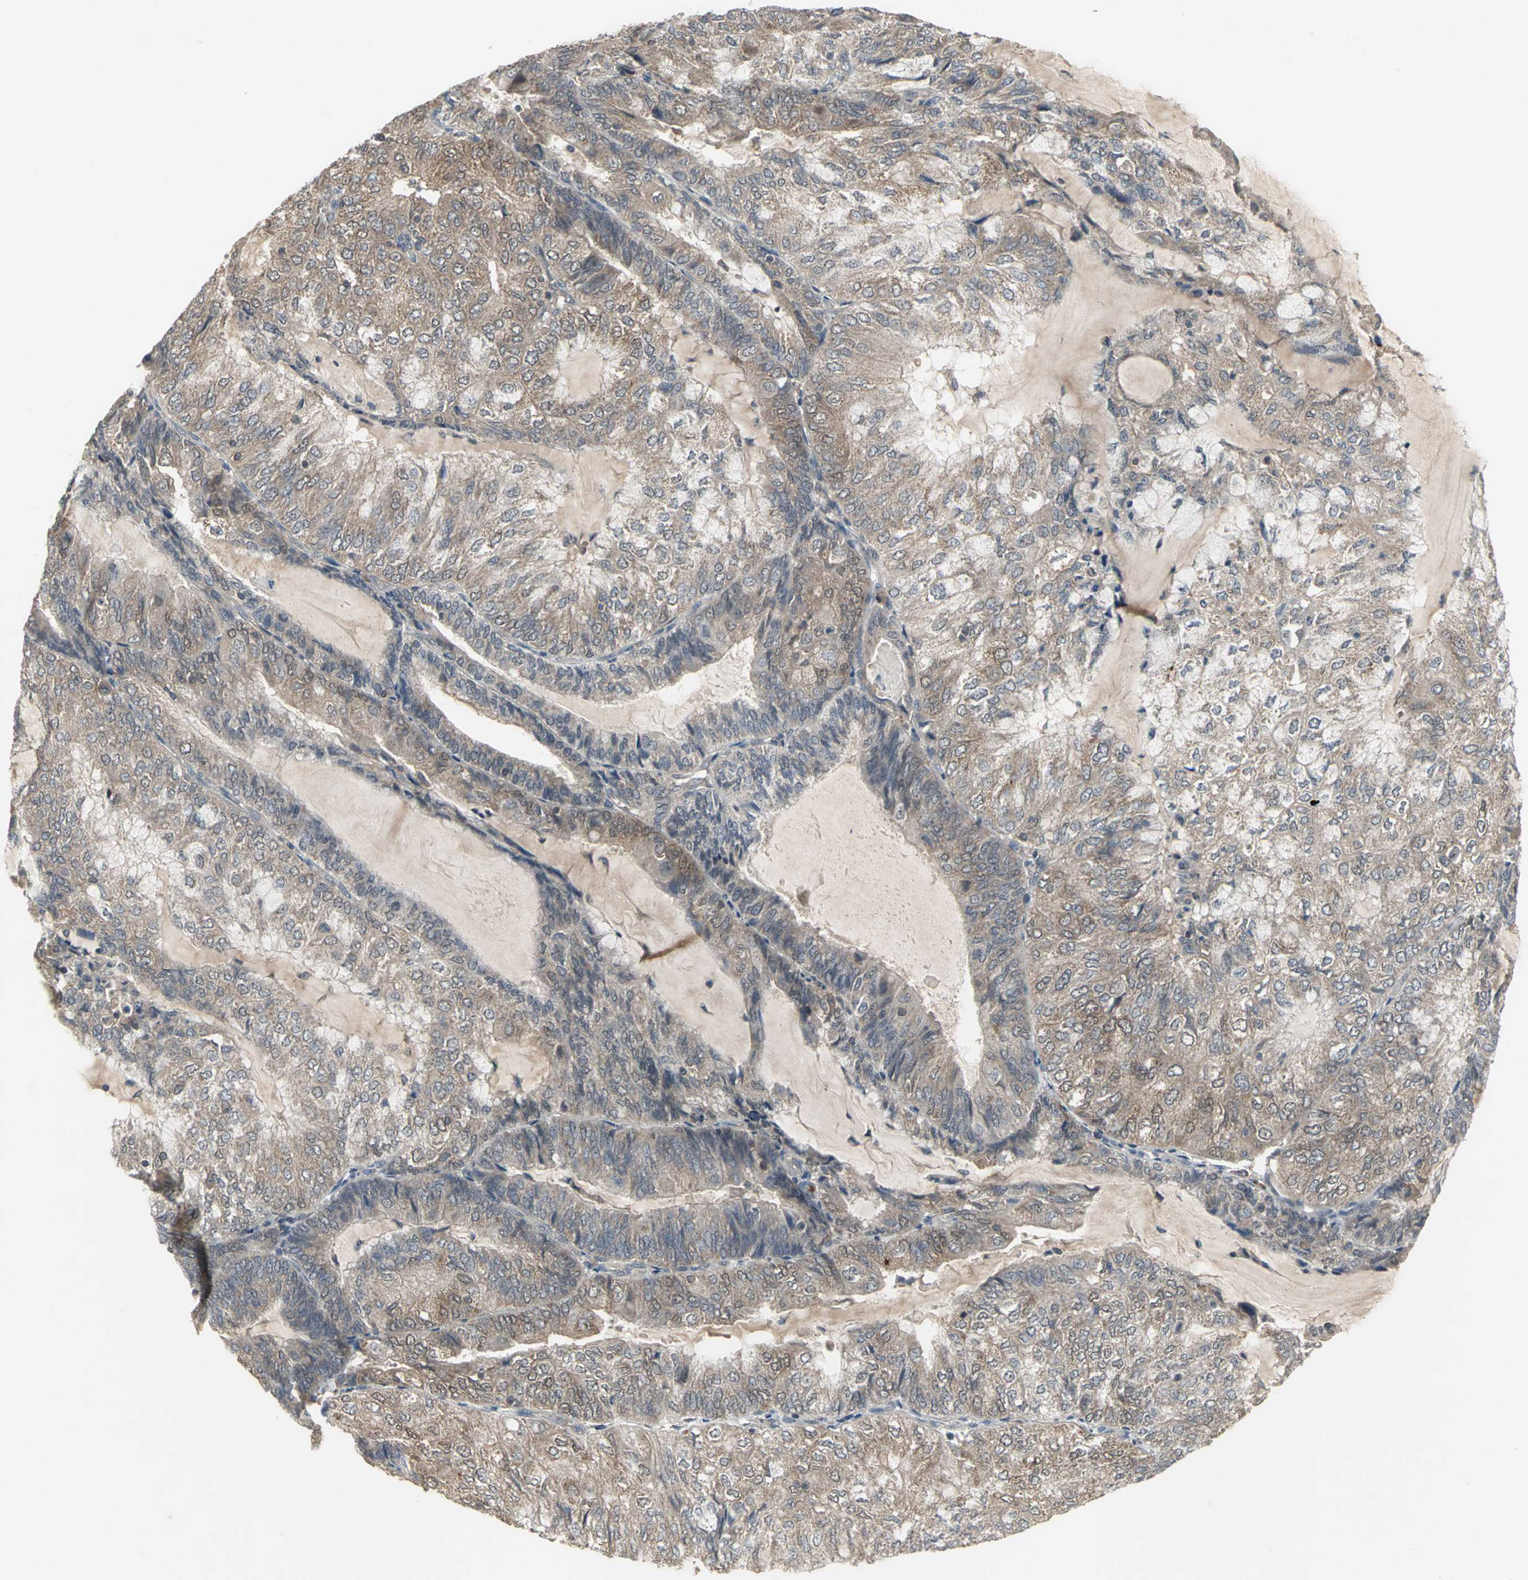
{"staining": {"intensity": "weak", "quantity": ">75%", "location": "cytoplasmic/membranous"}, "tissue": "endometrial cancer", "cell_type": "Tumor cells", "image_type": "cancer", "snomed": [{"axis": "morphology", "description": "Adenocarcinoma, NOS"}, {"axis": "topography", "description": "Endometrium"}], "caption": "Immunohistochemistry (IHC) photomicrograph of human endometrial adenocarcinoma stained for a protein (brown), which displays low levels of weak cytoplasmic/membranous positivity in about >75% of tumor cells.", "gene": "KEAP1", "patient": {"sex": "female", "age": 81}}